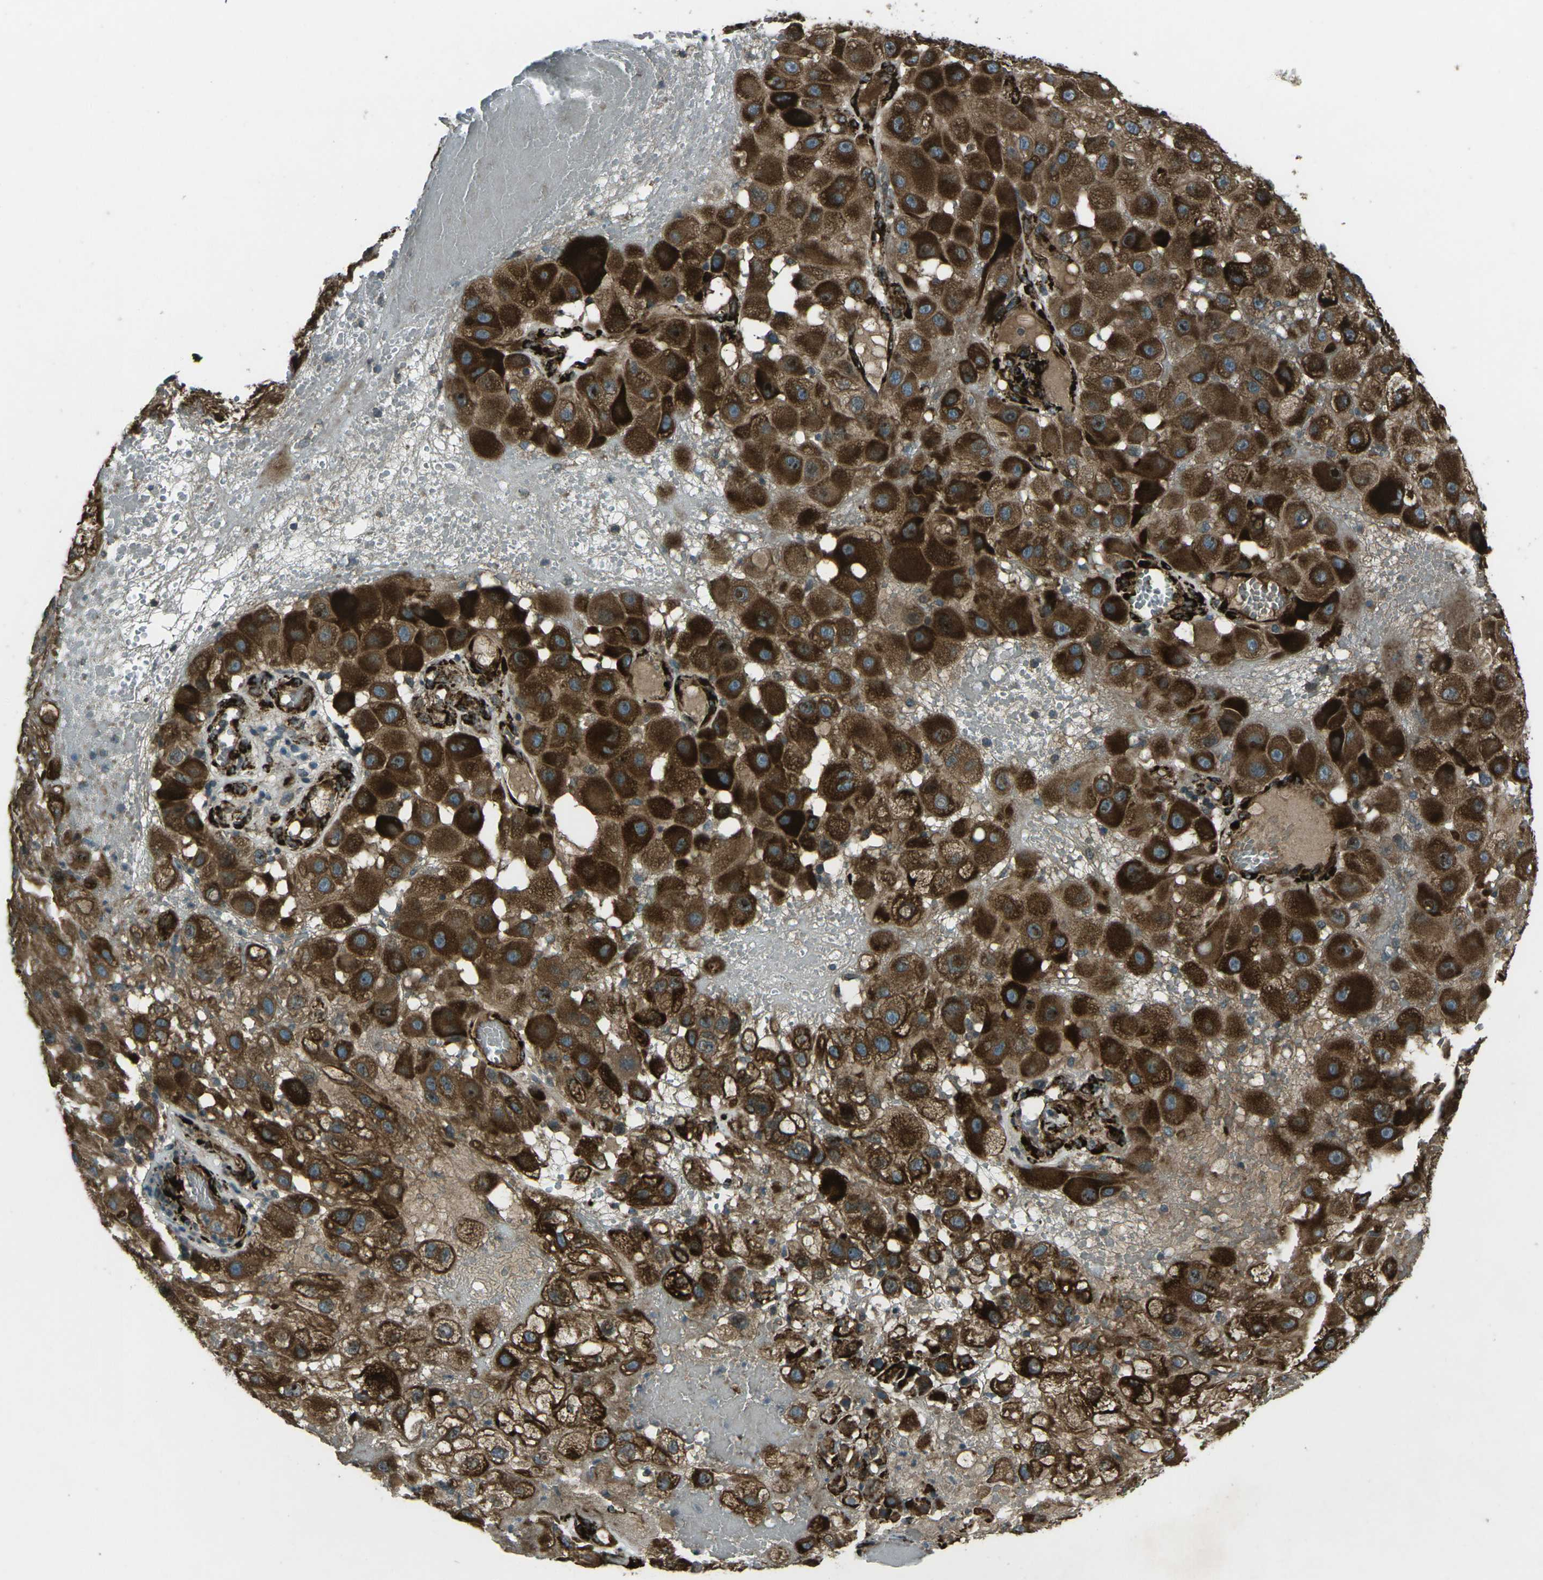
{"staining": {"intensity": "strong", "quantity": ">75%", "location": "cytoplasmic/membranous"}, "tissue": "melanoma", "cell_type": "Tumor cells", "image_type": "cancer", "snomed": [{"axis": "morphology", "description": "Malignant melanoma, NOS"}, {"axis": "topography", "description": "Skin"}], "caption": "Immunohistochemistry histopathology image of neoplastic tissue: human malignant melanoma stained using immunohistochemistry displays high levels of strong protein expression localized specifically in the cytoplasmic/membranous of tumor cells, appearing as a cytoplasmic/membranous brown color.", "gene": "LSMEM1", "patient": {"sex": "female", "age": 81}}